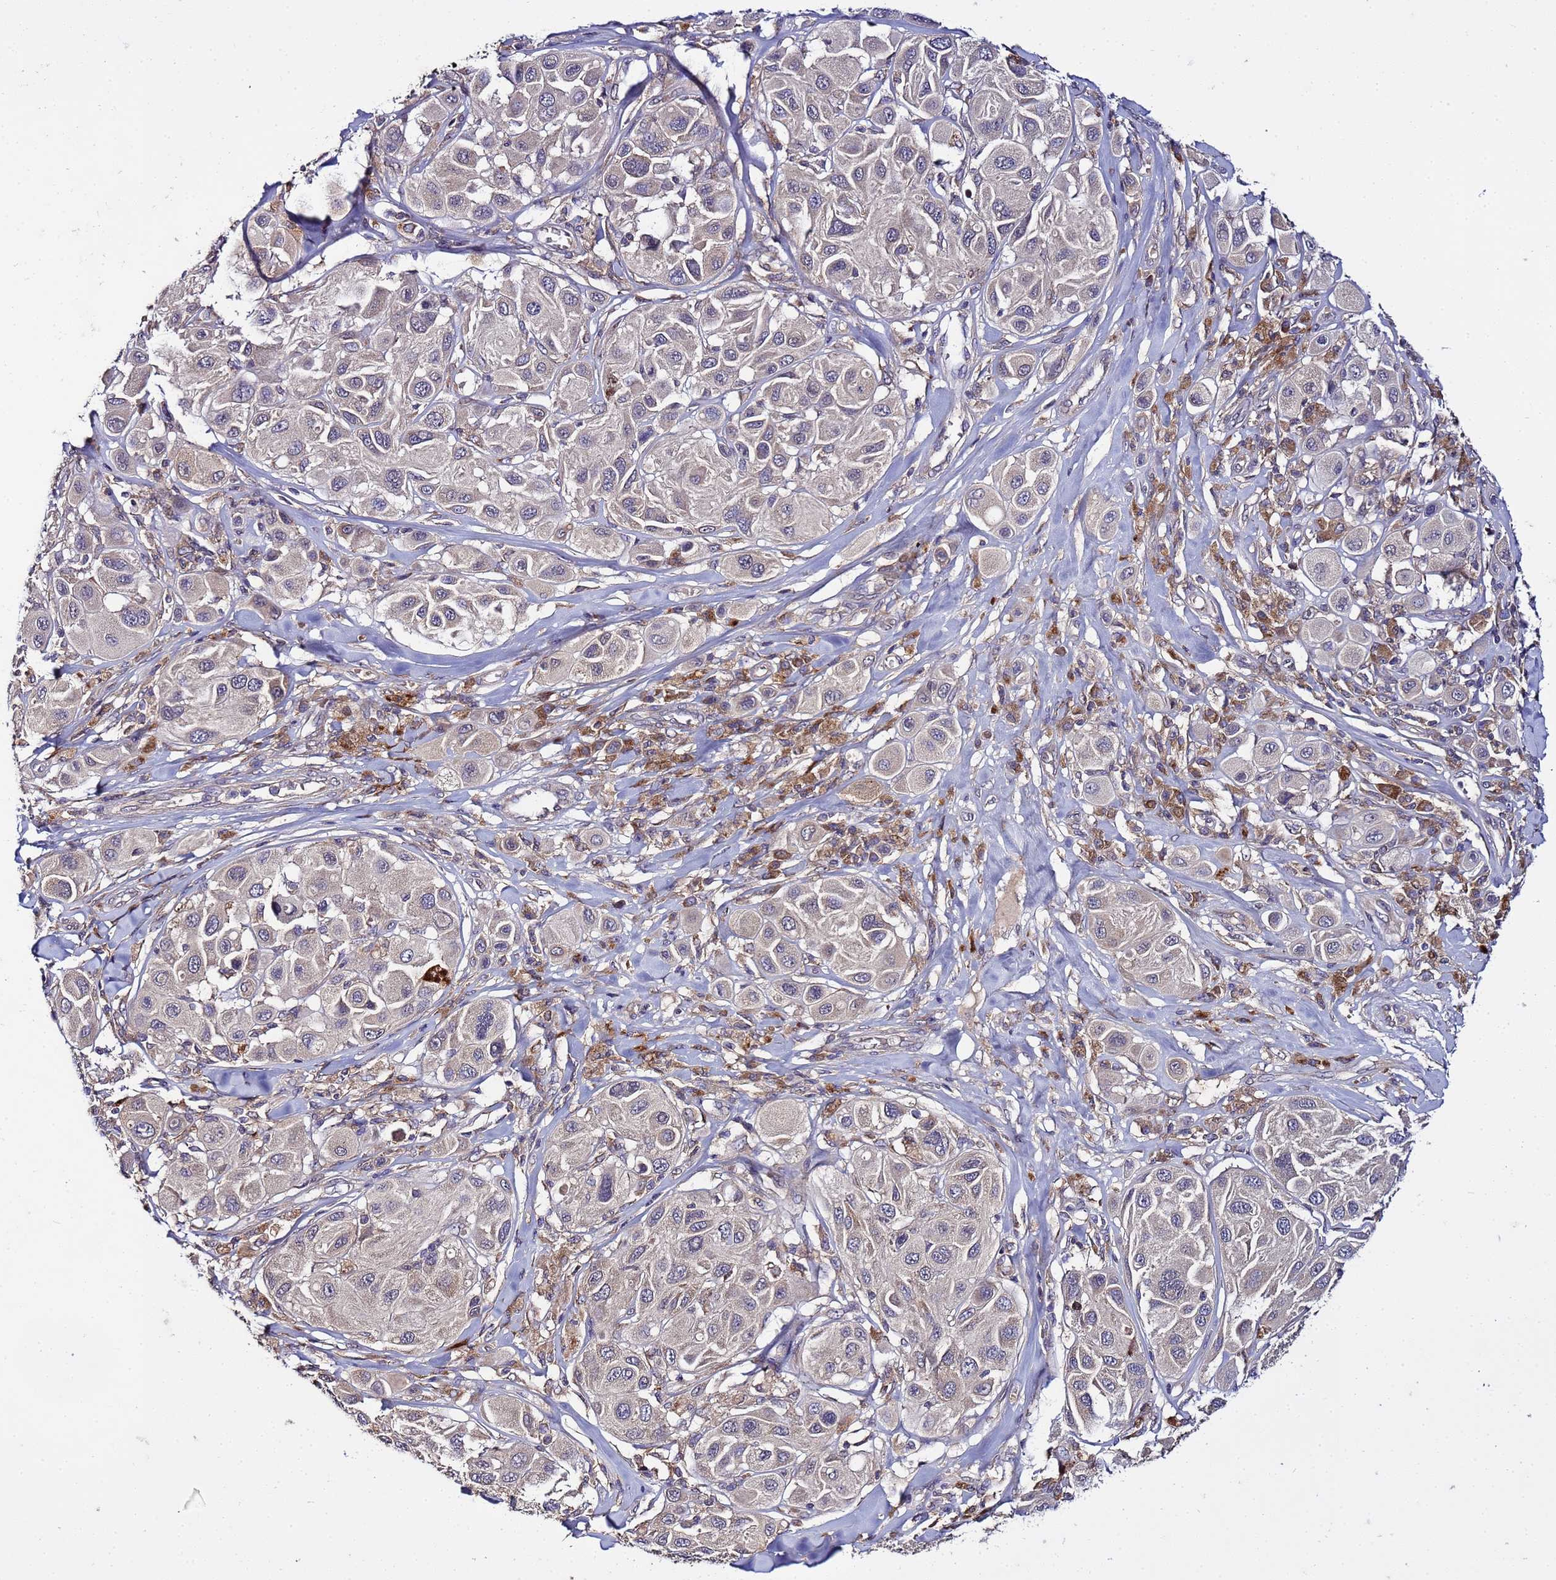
{"staining": {"intensity": "negative", "quantity": "none", "location": "none"}, "tissue": "melanoma", "cell_type": "Tumor cells", "image_type": "cancer", "snomed": [{"axis": "morphology", "description": "Malignant melanoma, Metastatic site"}, {"axis": "topography", "description": "Skin"}], "caption": "An image of malignant melanoma (metastatic site) stained for a protein reveals no brown staining in tumor cells. (Immunohistochemistry (ihc), brightfield microscopy, high magnification).", "gene": "GSPT2", "patient": {"sex": "male", "age": 41}}